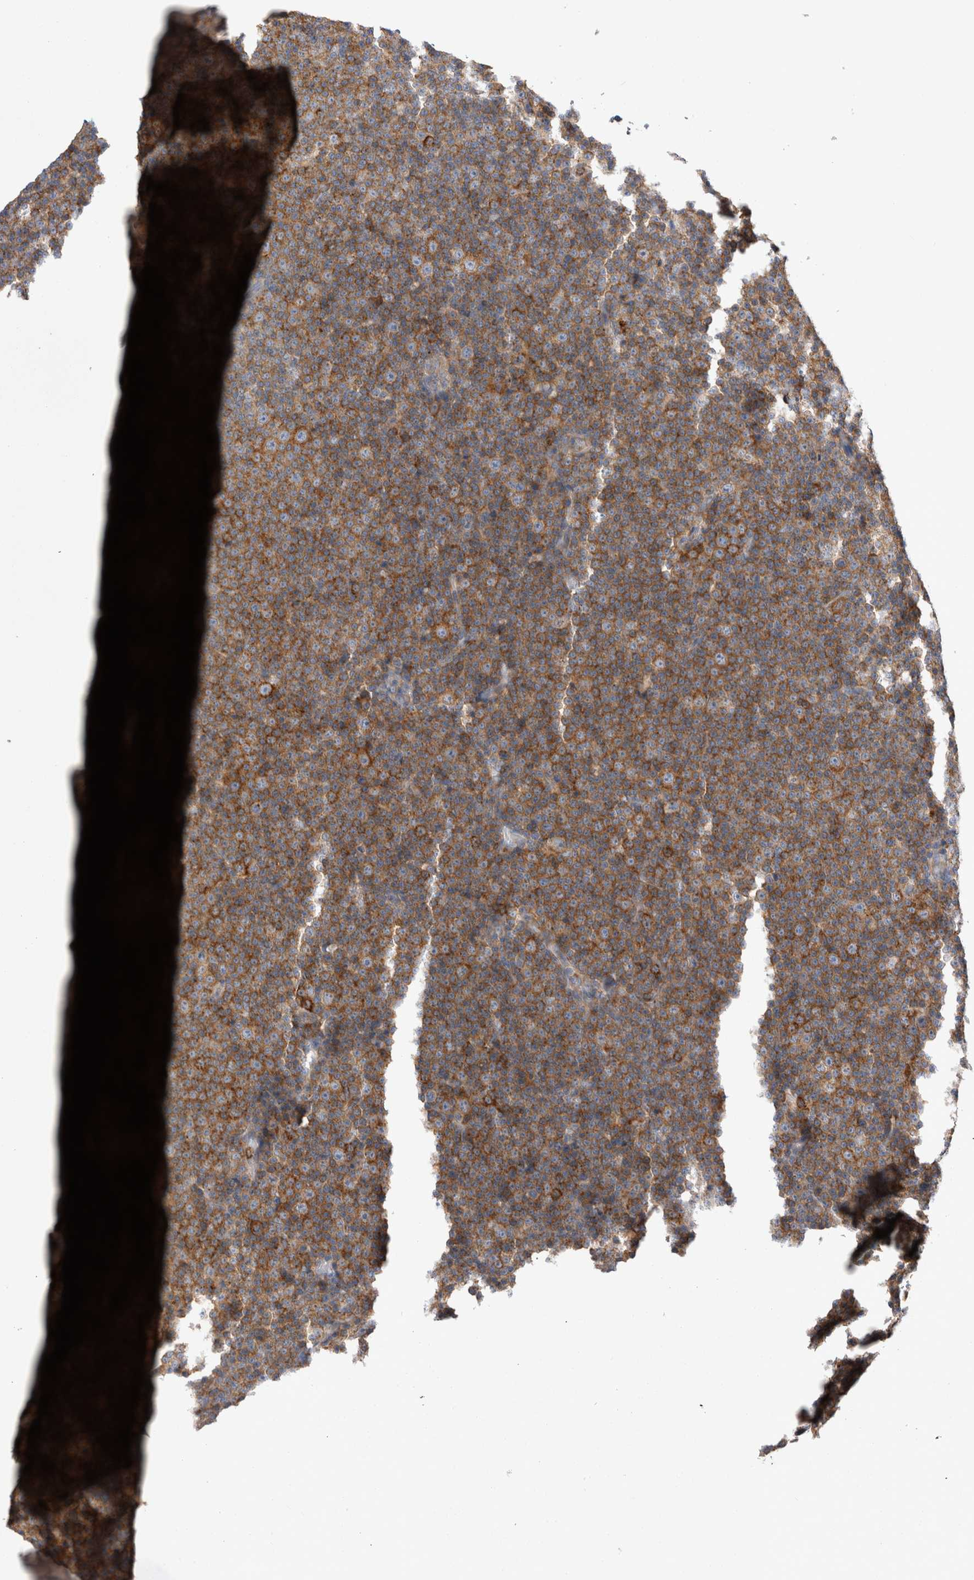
{"staining": {"intensity": "moderate", "quantity": ">75%", "location": "cytoplasmic/membranous"}, "tissue": "lymphoma", "cell_type": "Tumor cells", "image_type": "cancer", "snomed": [{"axis": "morphology", "description": "Malignant lymphoma, non-Hodgkin's type, Low grade"}, {"axis": "topography", "description": "Lymph node"}], "caption": "A histopathology image of human malignant lymphoma, non-Hodgkin's type (low-grade) stained for a protein shows moderate cytoplasmic/membranous brown staining in tumor cells.", "gene": "RAB11FIP1", "patient": {"sex": "female", "age": 67}}